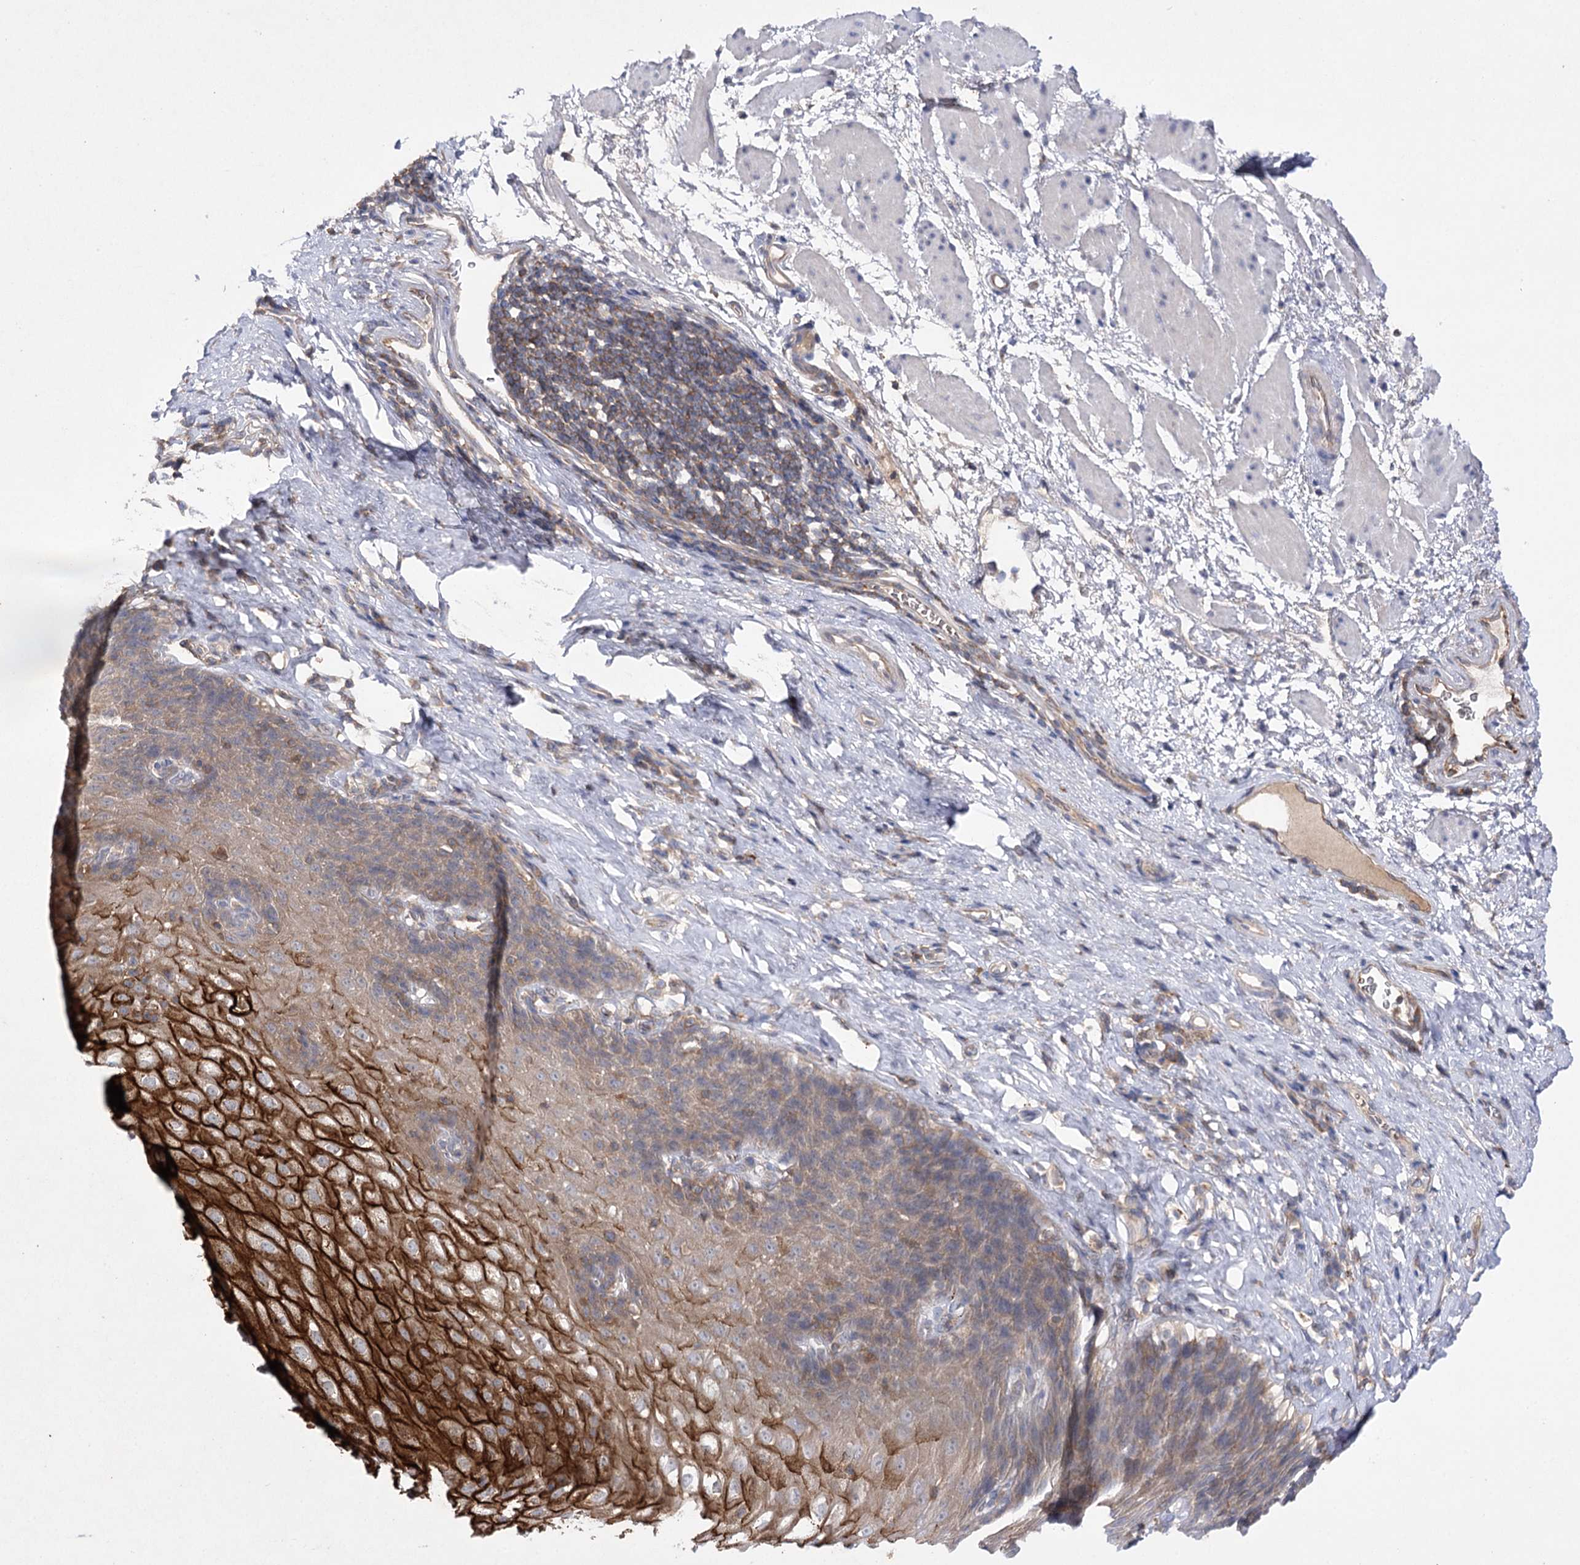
{"staining": {"intensity": "strong", "quantity": "25%-75%", "location": "cytoplasmic/membranous"}, "tissue": "esophagus", "cell_type": "Squamous epithelial cells", "image_type": "normal", "snomed": [{"axis": "morphology", "description": "Normal tissue, NOS"}, {"axis": "topography", "description": "Esophagus"}], "caption": "The immunohistochemical stain labels strong cytoplasmic/membranous positivity in squamous epithelial cells of benign esophagus.", "gene": "BCR", "patient": {"sex": "female", "age": 61}}